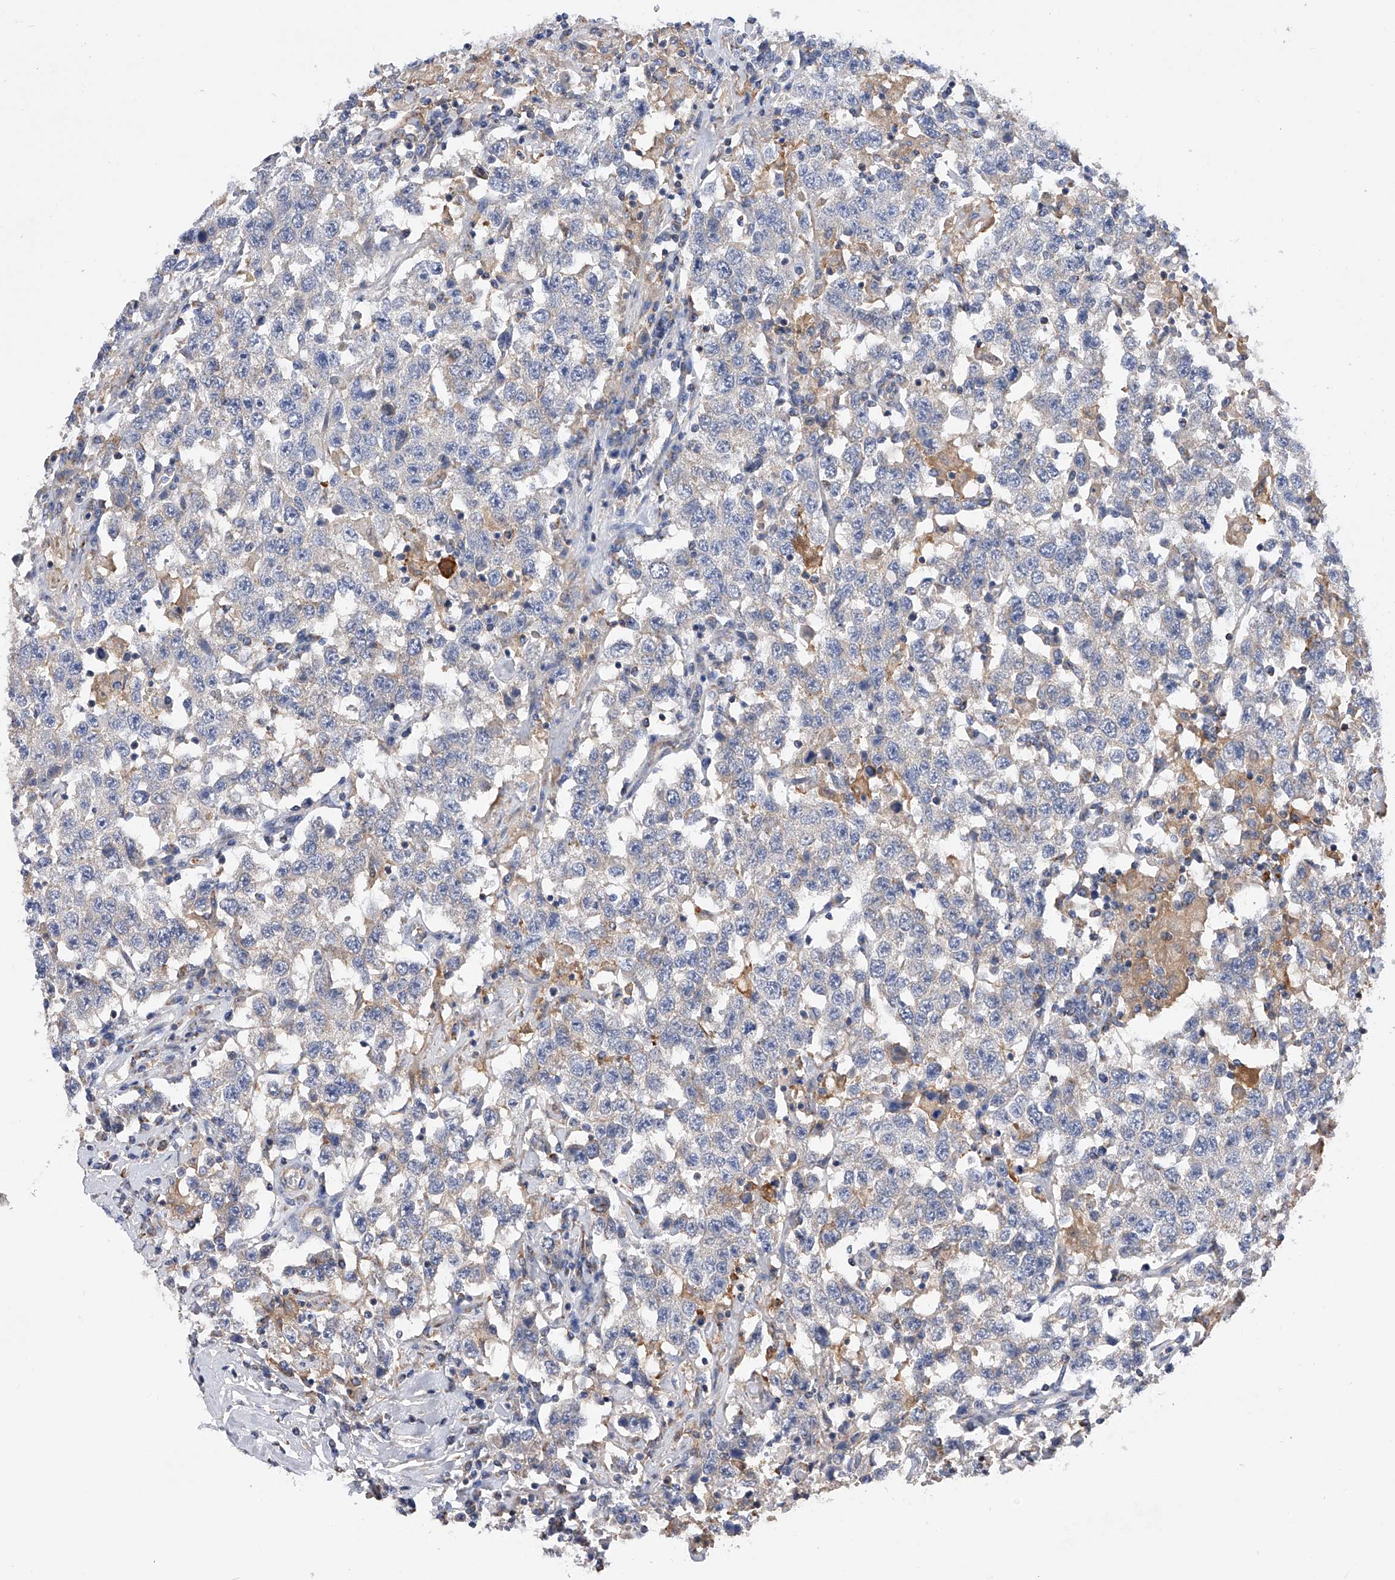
{"staining": {"intensity": "weak", "quantity": "<25%", "location": "cytoplasmic/membranous"}, "tissue": "testis cancer", "cell_type": "Tumor cells", "image_type": "cancer", "snomed": [{"axis": "morphology", "description": "Seminoma, NOS"}, {"axis": "topography", "description": "Testis"}], "caption": "The IHC image has no significant expression in tumor cells of testis cancer (seminoma) tissue. Nuclei are stained in blue.", "gene": "PDSS2", "patient": {"sex": "male", "age": 41}}